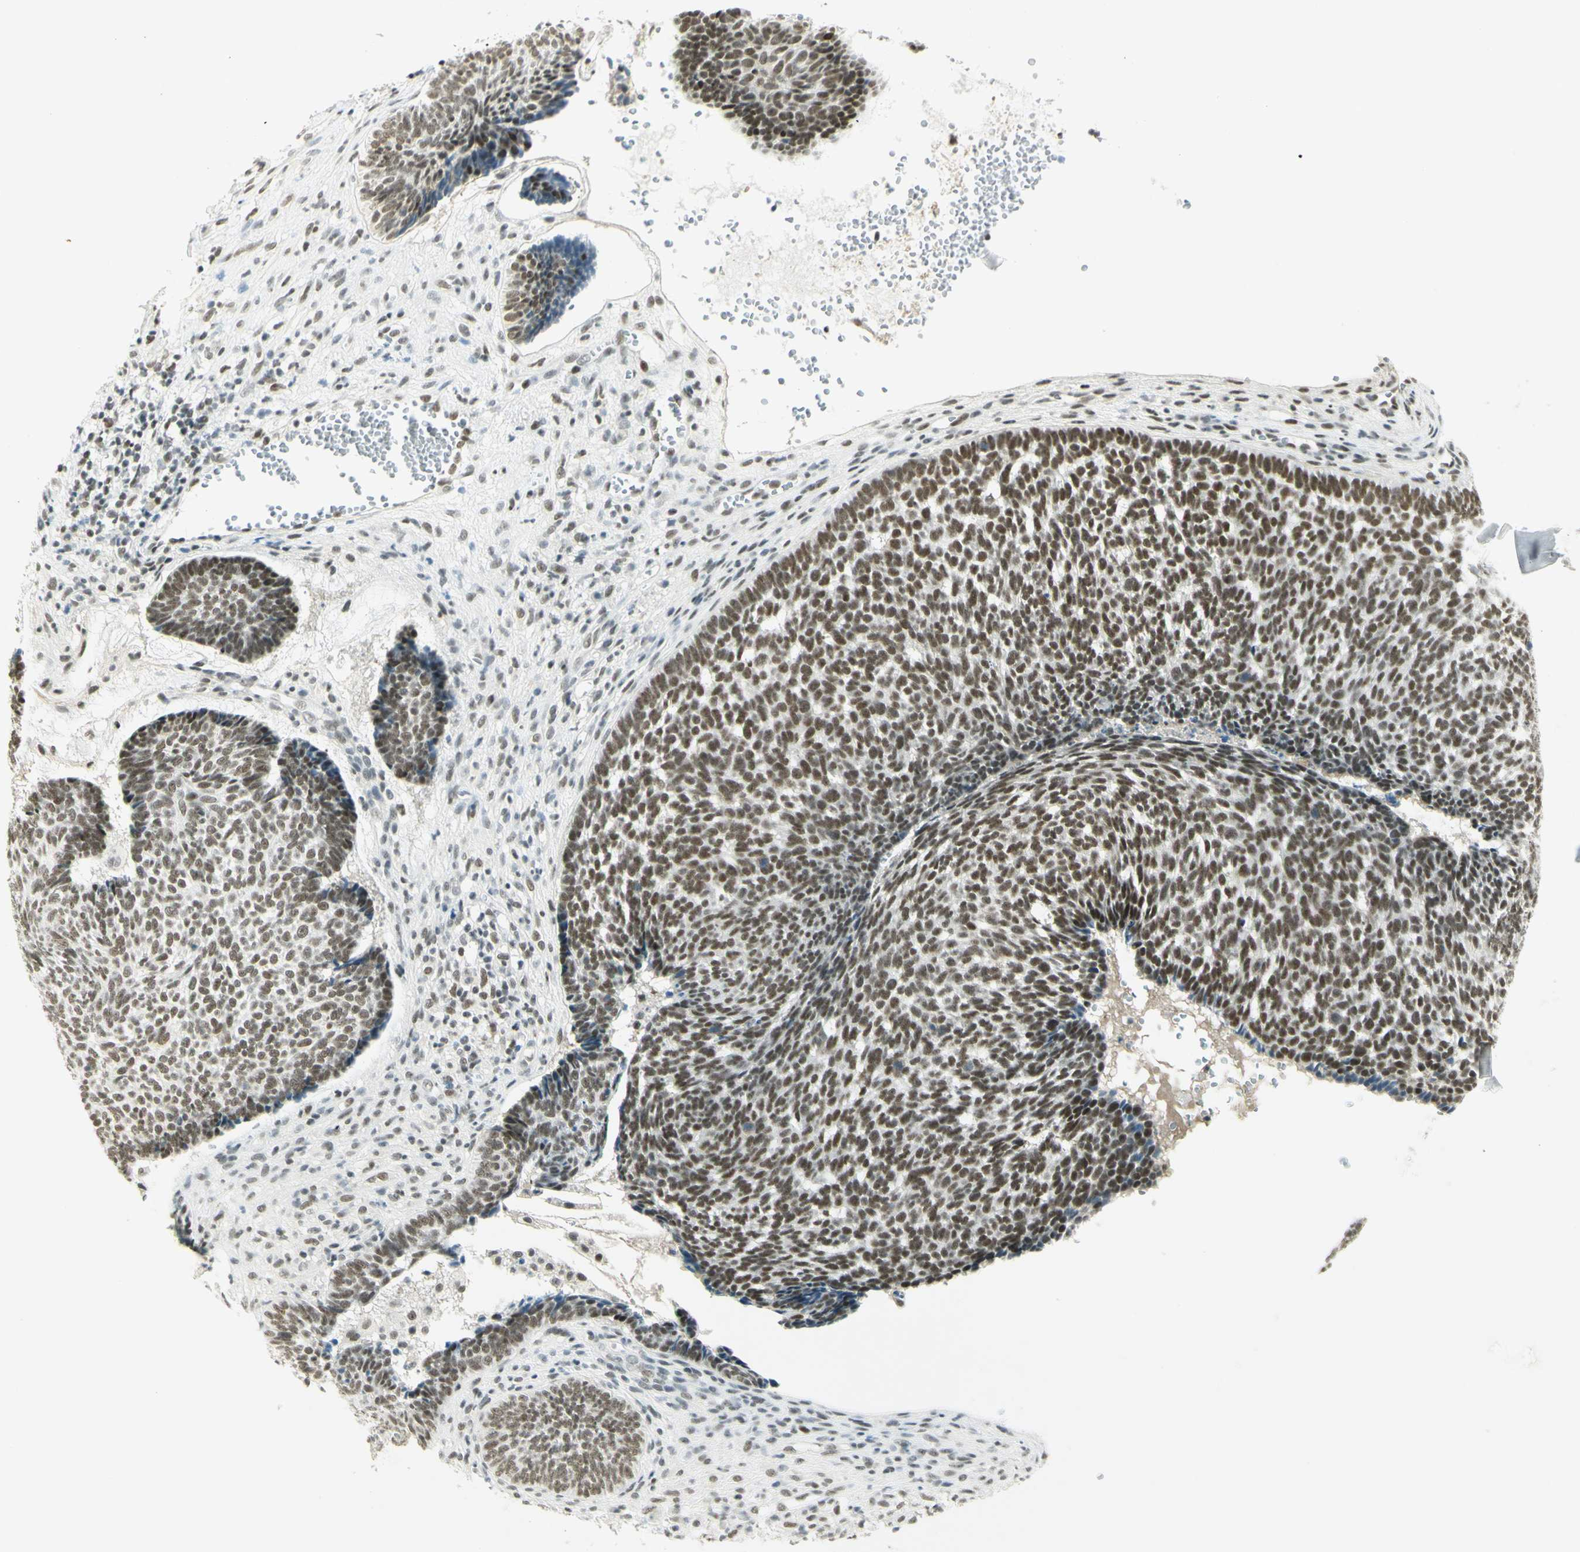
{"staining": {"intensity": "moderate", "quantity": ">75%", "location": "nuclear"}, "tissue": "skin cancer", "cell_type": "Tumor cells", "image_type": "cancer", "snomed": [{"axis": "morphology", "description": "Basal cell carcinoma"}, {"axis": "topography", "description": "Skin"}], "caption": "Basal cell carcinoma (skin) stained with DAB IHC demonstrates medium levels of moderate nuclear expression in about >75% of tumor cells. The staining is performed using DAB brown chromogen to label protein expression. The nuclei are counter-stained blue using hematoxylin.", "gene": "PMS2", "patient": {"sex": "male", "age": 84}}